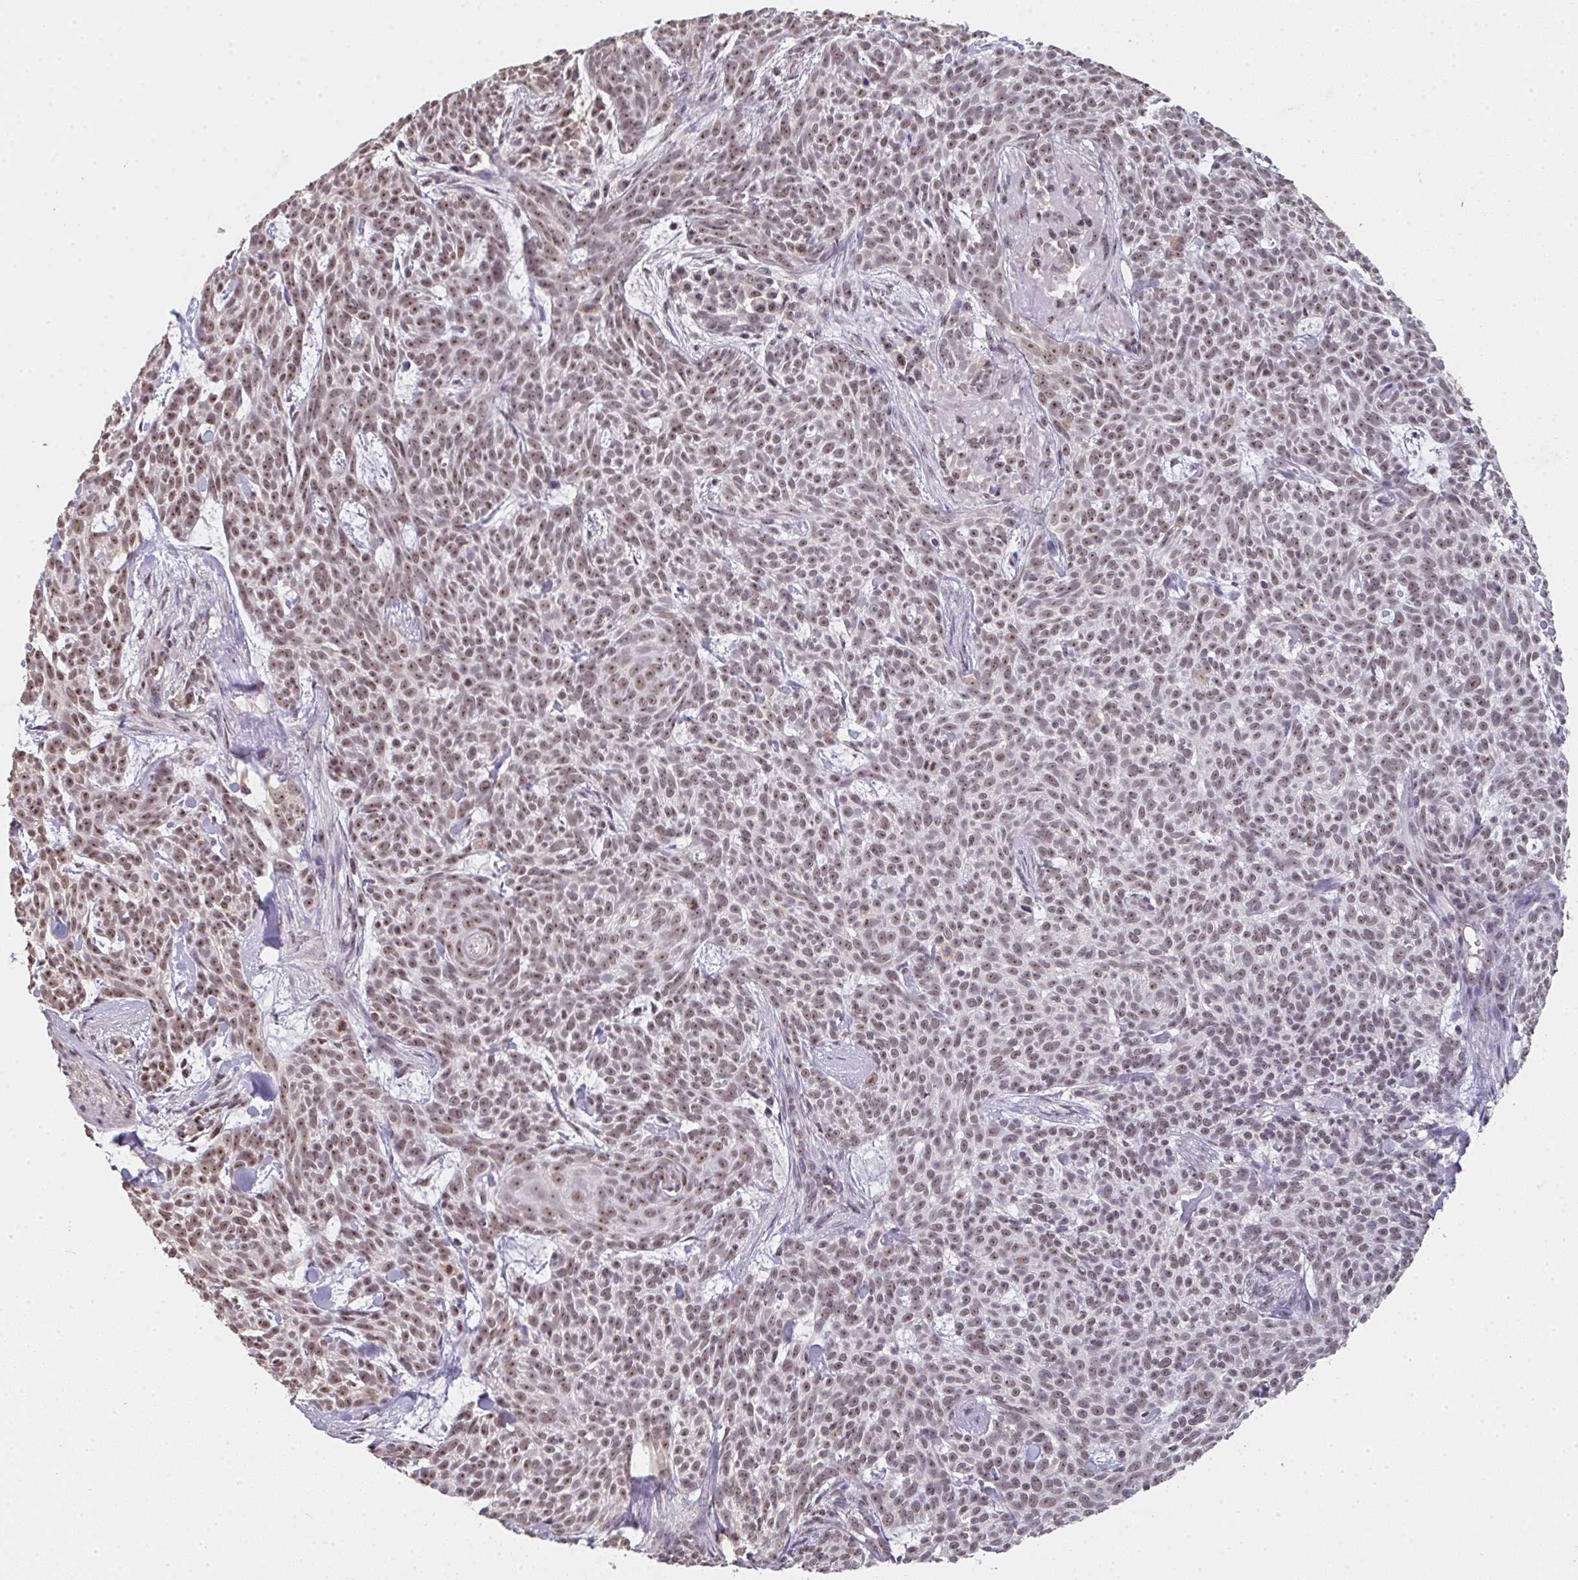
{"staining": {"intensity": "moderate", "quantity": "25%-75%", "location": "nuclear"}, "tissue": "skin cancer", "cell_type": "Tumor cells", "image_type": "cancer", "snomed": [{"axis": "morphology", "description": "Basal cell carcinoma"}, {"axis": "topography", "description": "Skin"}], "caption": "Skin basal cell carcinoma stained with a brown dye reveals moderate nuclear positive staining in approximately 25%-75% of tumor cells.", "gene": "DKC1", "patient": {"sex": "female", "age": 93}}